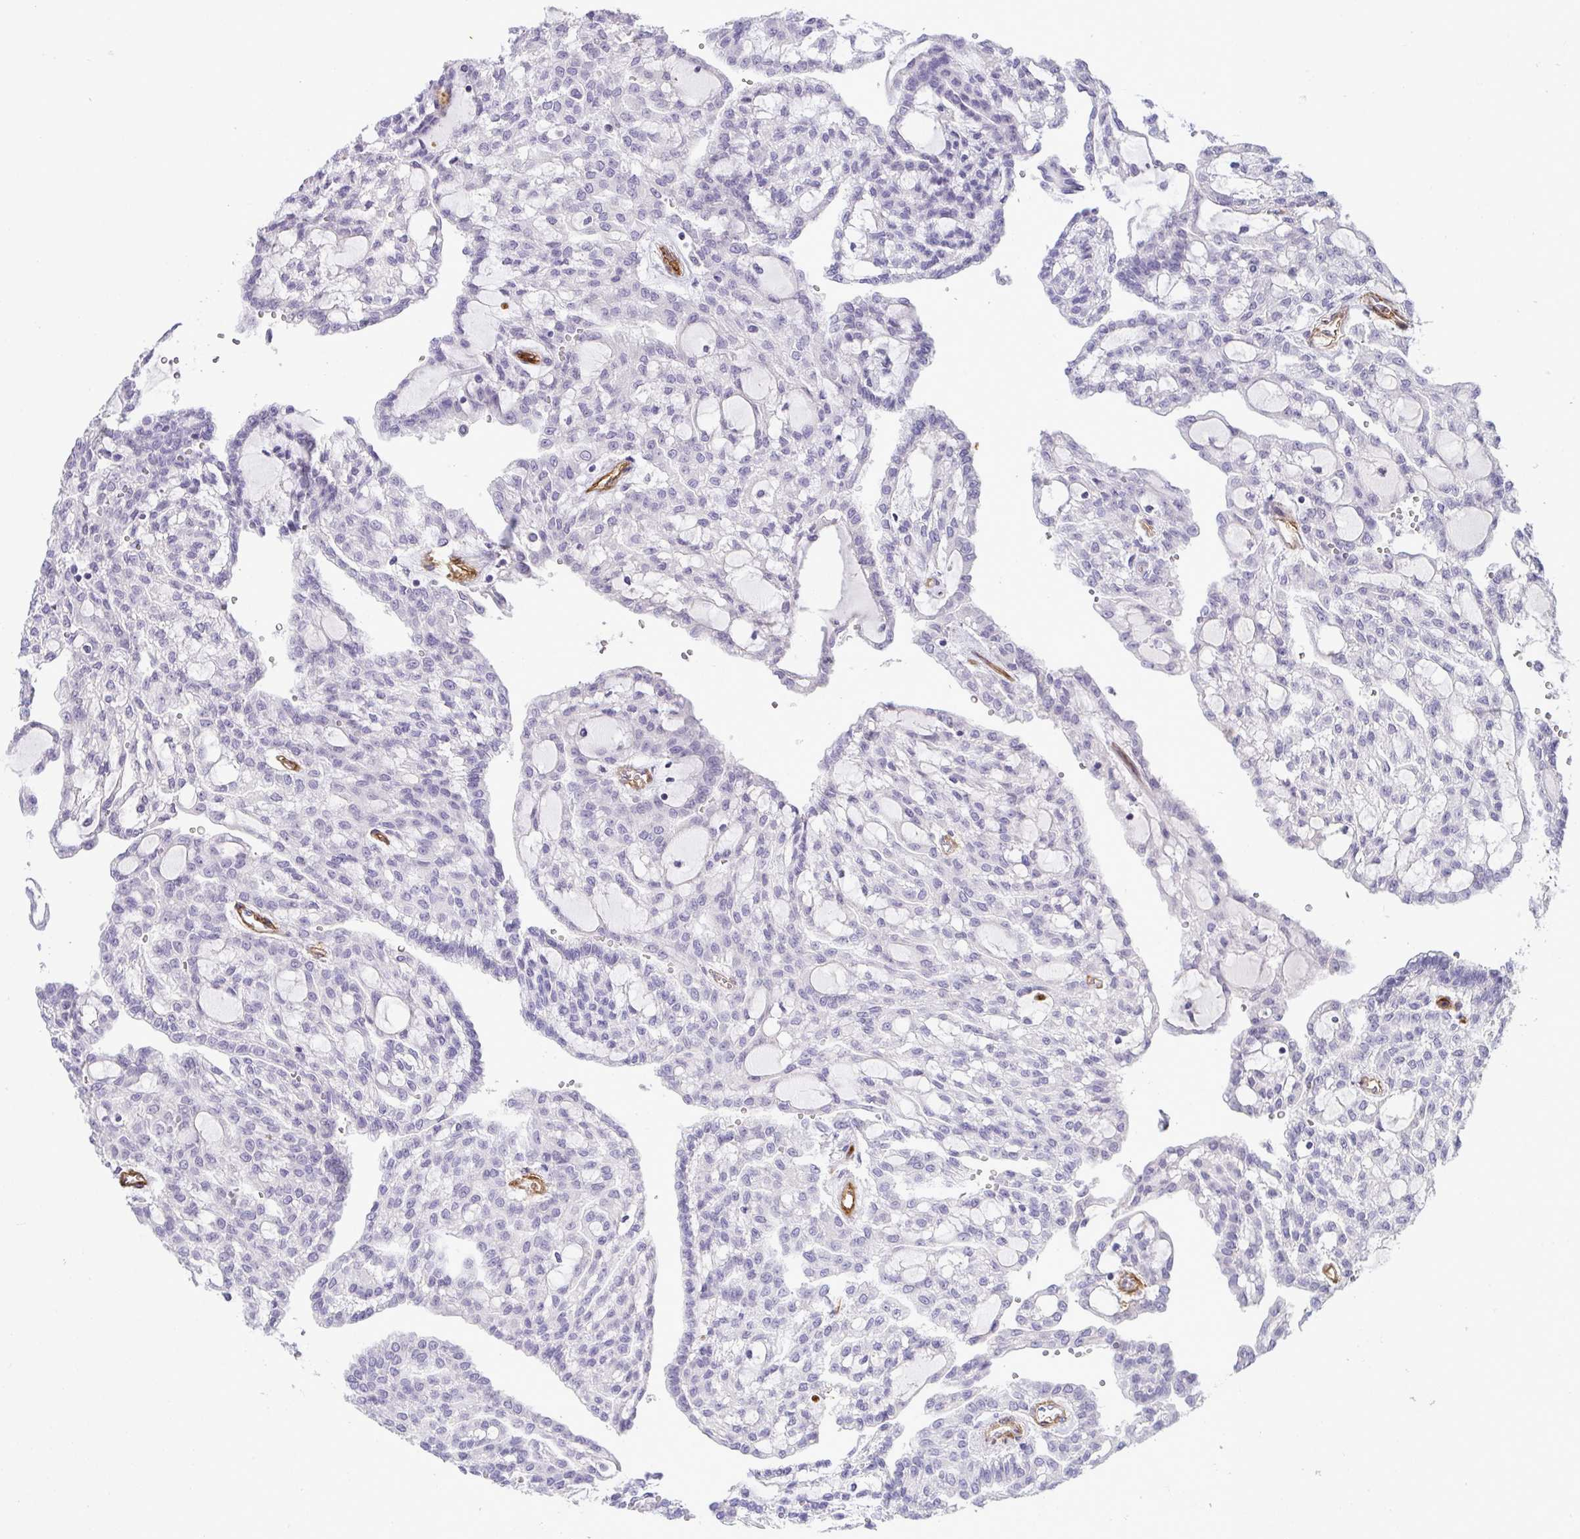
{"staining": {"intensity": "negative", "quantity": "none", "location": "none"}, "tissue": "renal cancer", "cell_type": "Tumor cells", "image_type": "cancer", "snomed": [{"axis": "morphology", "description": "Adenocarcinoma, NOS"}, {"axis": "topography", "description": "Kidney"}], "caption": "Protein analysis of renal cancer exhibits no significant positivity in tumor cells. (Brightfield microscopy of DAB immunohistochemistry (IHC) at high magnification).", "gene": "UBE2S", "patient": {"sex": "male", "age": 63}}